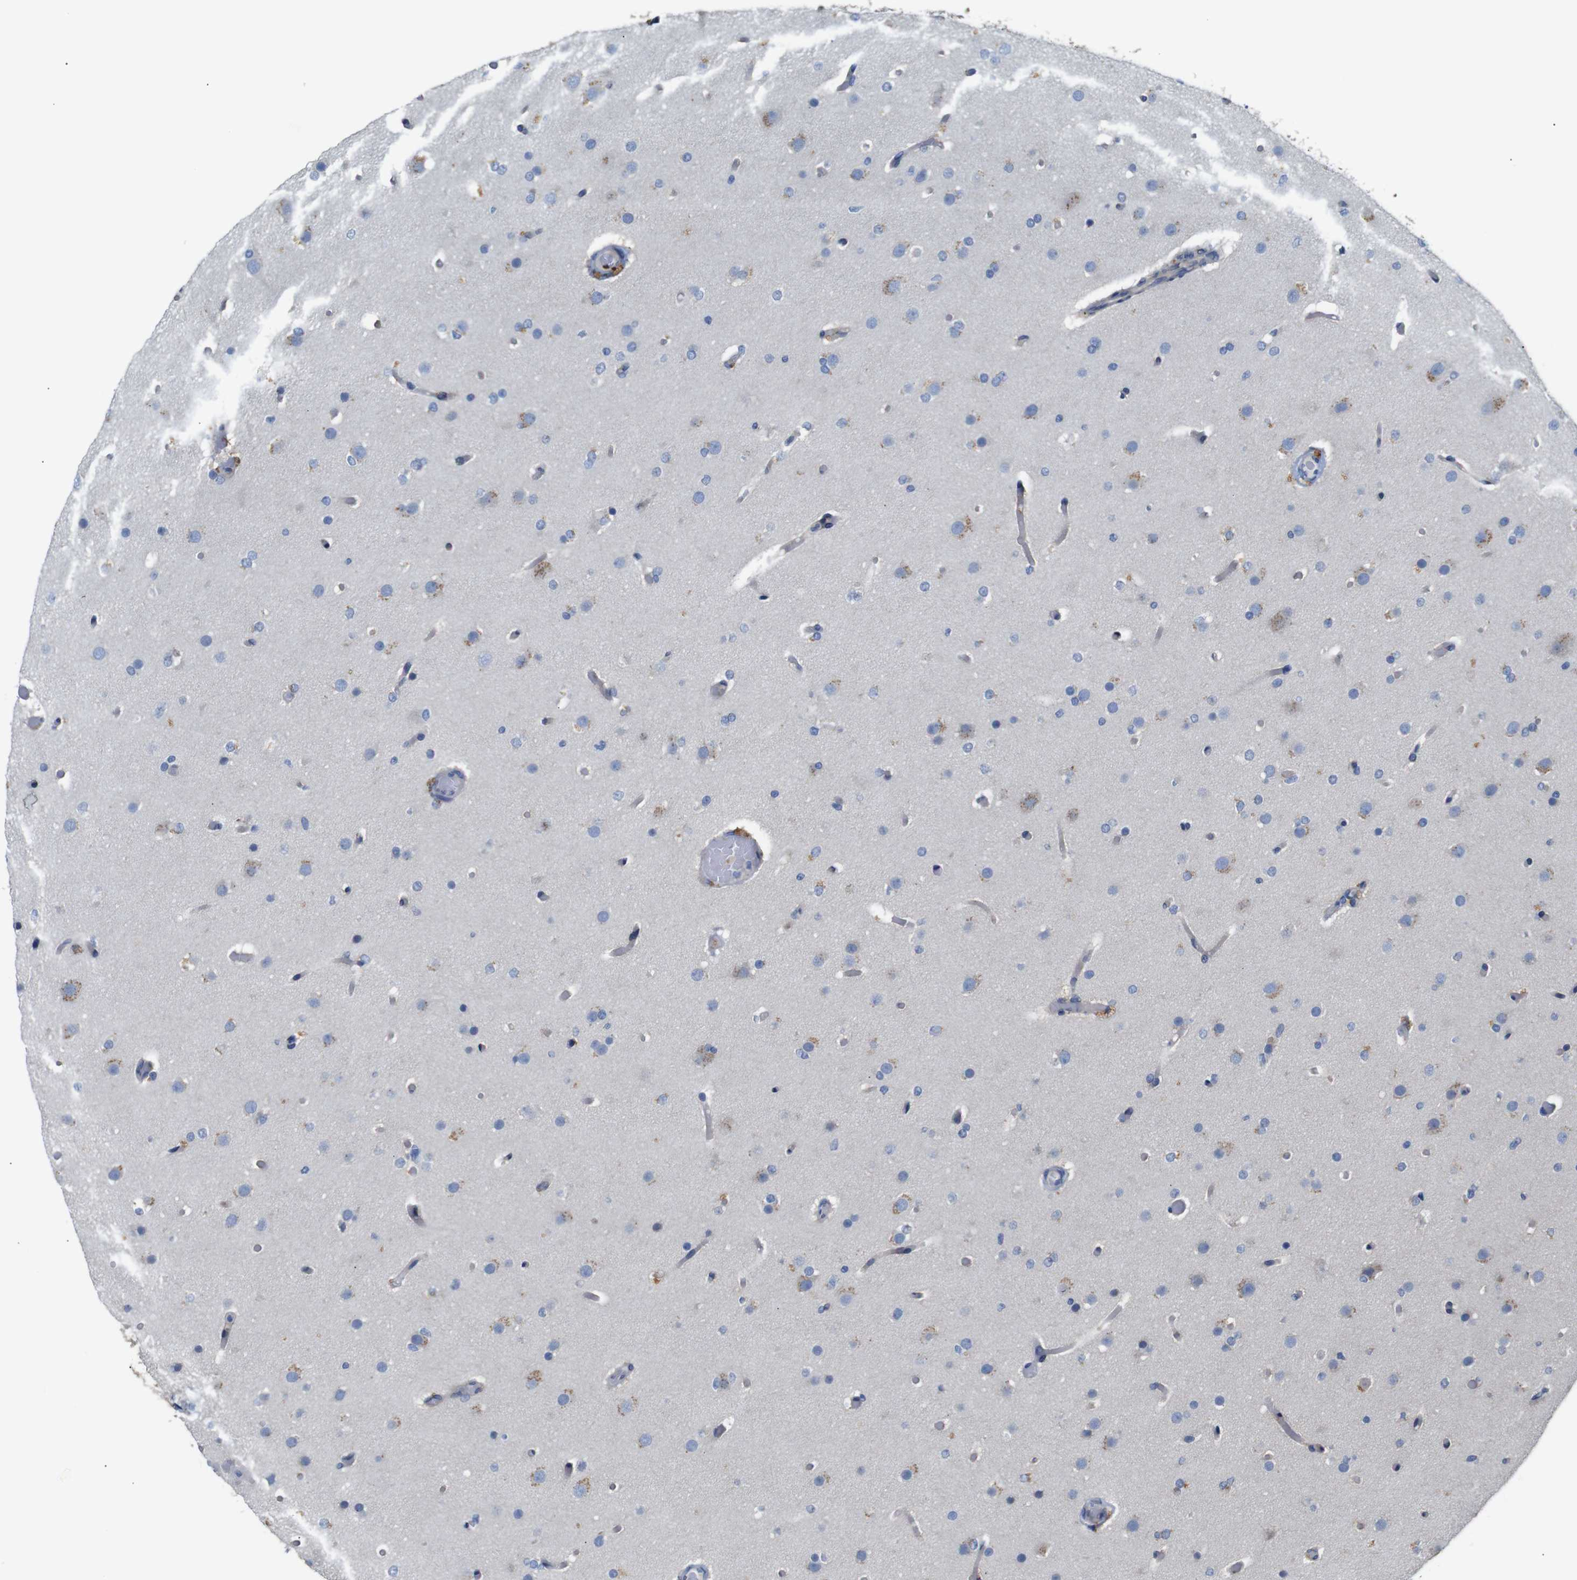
{"staining": {"intensity": "negative", "quantity": "none", "location": "none"}, "tissue": "glioma", "cell_type": "Tumor cells", "image_type": "cancer", "snomed": [{"axis": "morphology", "description": "Glioma, malignant, High grade"}, {"axis": "topography", "description": "Cerebral cortex"}], "caption": "The photomicrograph shows no significant positivity in tumor cells of glioma. (Brightfield microscopy of DAB immunohistochemistry at high magnification).", "gene": "ALOX15", "patient": {"sex": "female", "age": 36}}